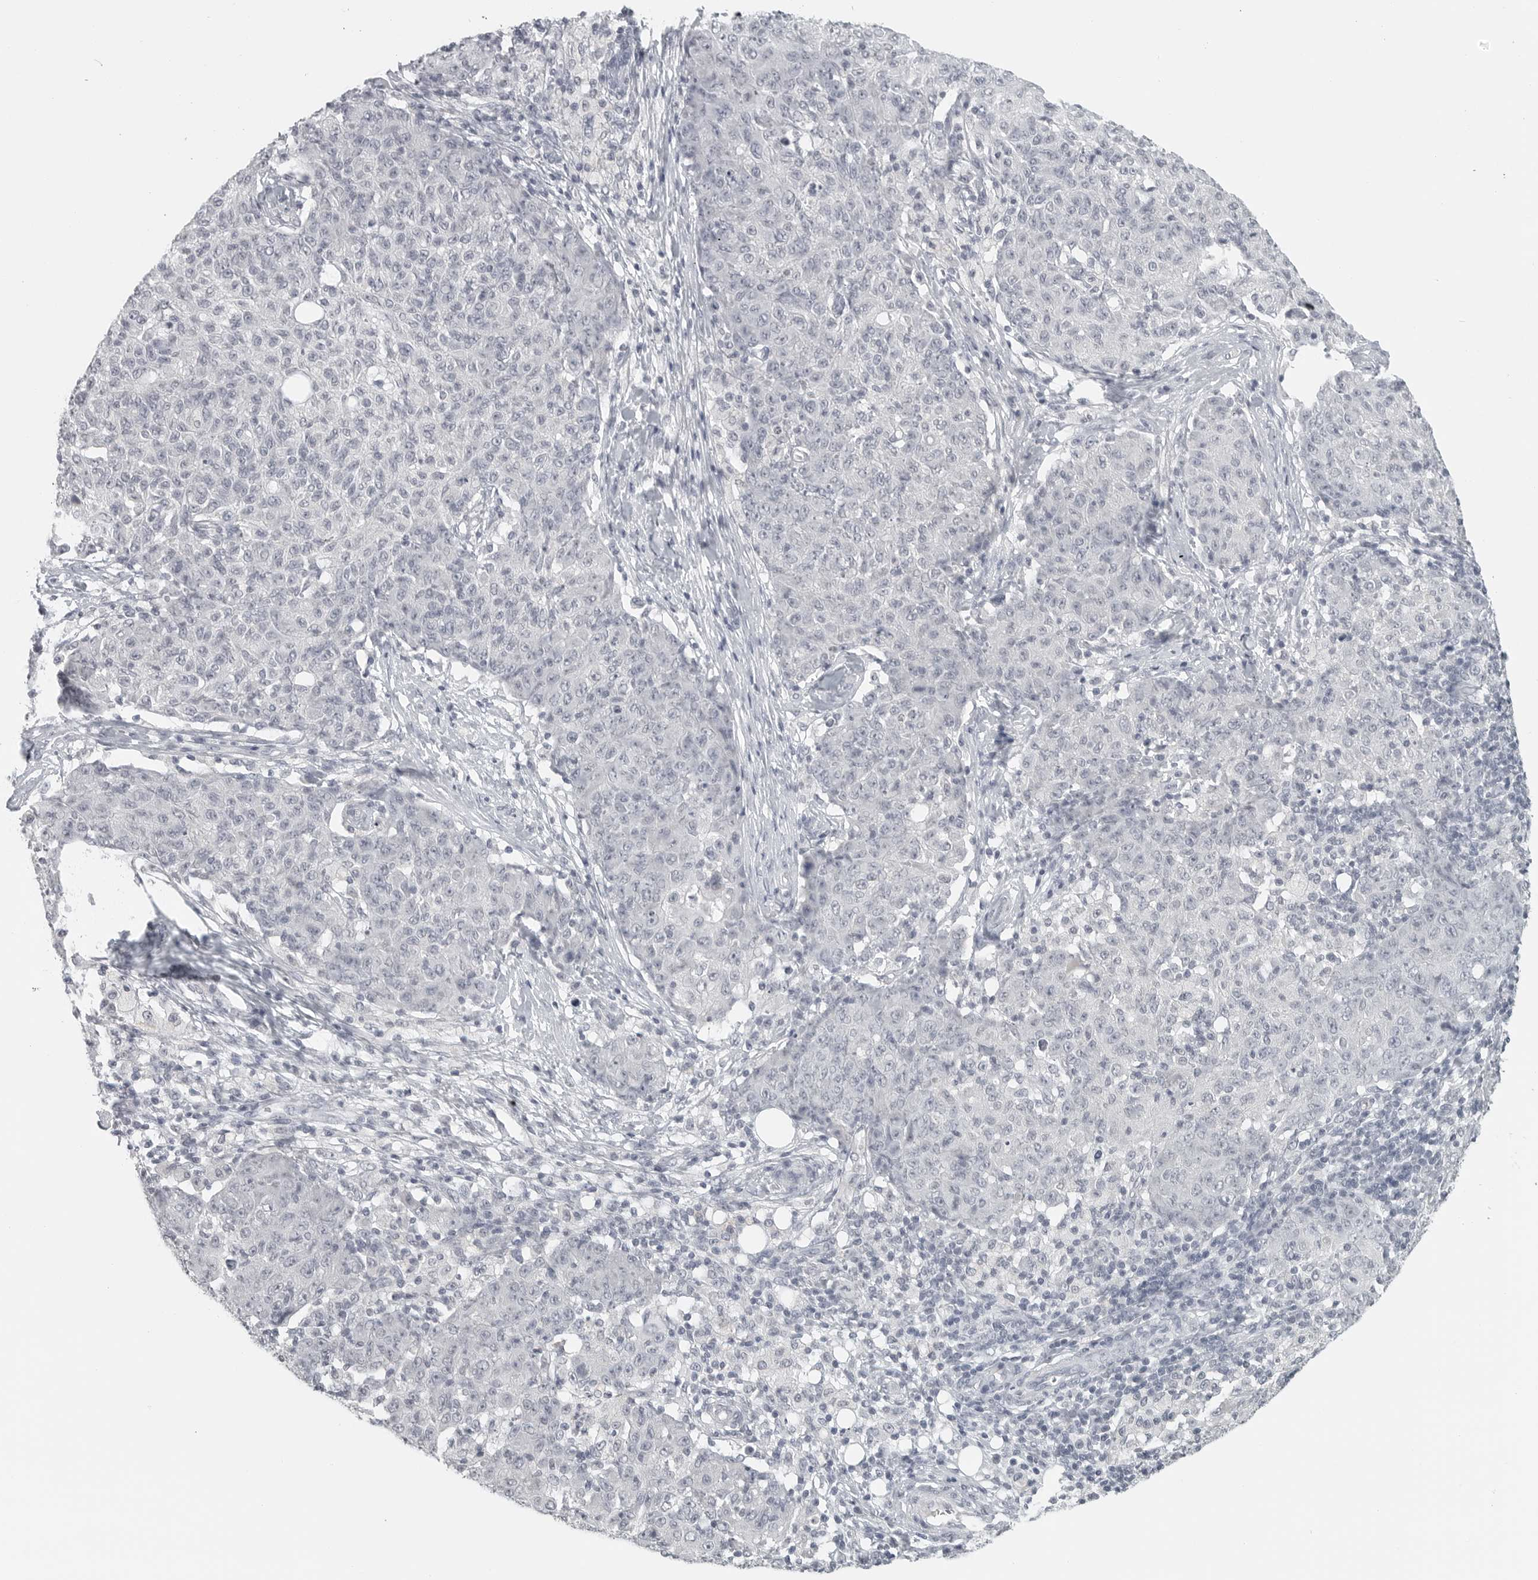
{"staining": {"intensity": "negative", "quantity": "none", "location": "none"}, "tissue": "ovarian cancer", "cell_type": "Tumor cells", "image_type": "cancer", "snomed": [{"axis": "morphology", "description": "Carcinoma, endometroid"}, {"axis": "topography", "description": "Ovary"}], "caption": "IHC photomicrograph of human ovarian endometroid carcinoma stained for a protein (brown), which shows no staining in tumor cells.", "gene": "BPIFA1", "patient": {"sex": "female", "age": 42}}